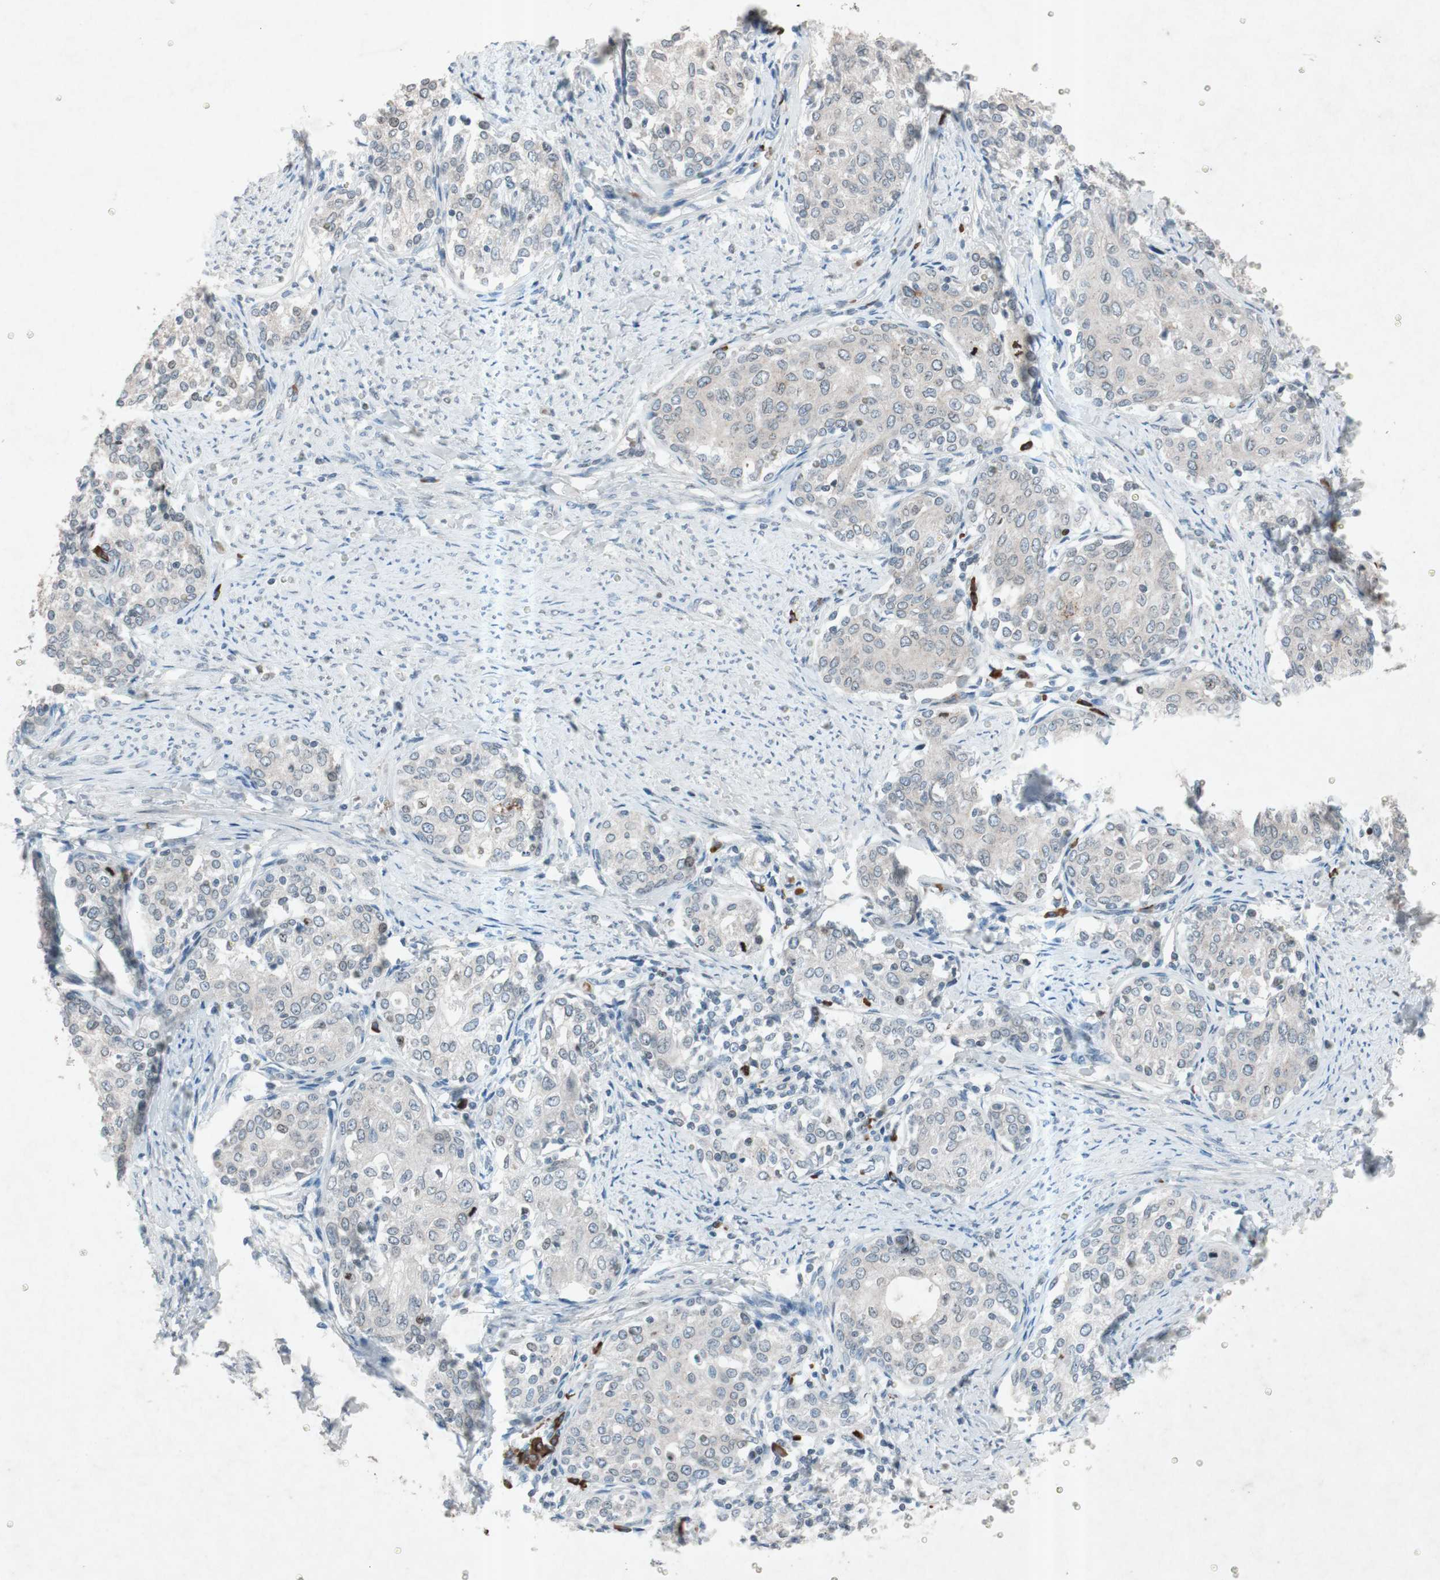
{"staining": {"intensity": "weak", "quantity": "<25%", "location": "cytoplasmic/membranous"}, "tissue": "cervical cancer", "cell_type": "Tumor cells", "image_type": "cancer", "snomed": [{"axis": "morphology", "description": "Squamous cell carcinoma, NOS"}, {"axis": "morphology", "description": "Adenocarcinoma, NOS"}, {"axis": "topography", "description": "Cervix"}], "caption": "An immunohistochemistry image of adenocarcinoma (cervical) is shown. There is no staining in tumor cells of adenocarcinoma (cervical).", "gene": "GRB7", "patient": {"sex": "female", "age": 52}}